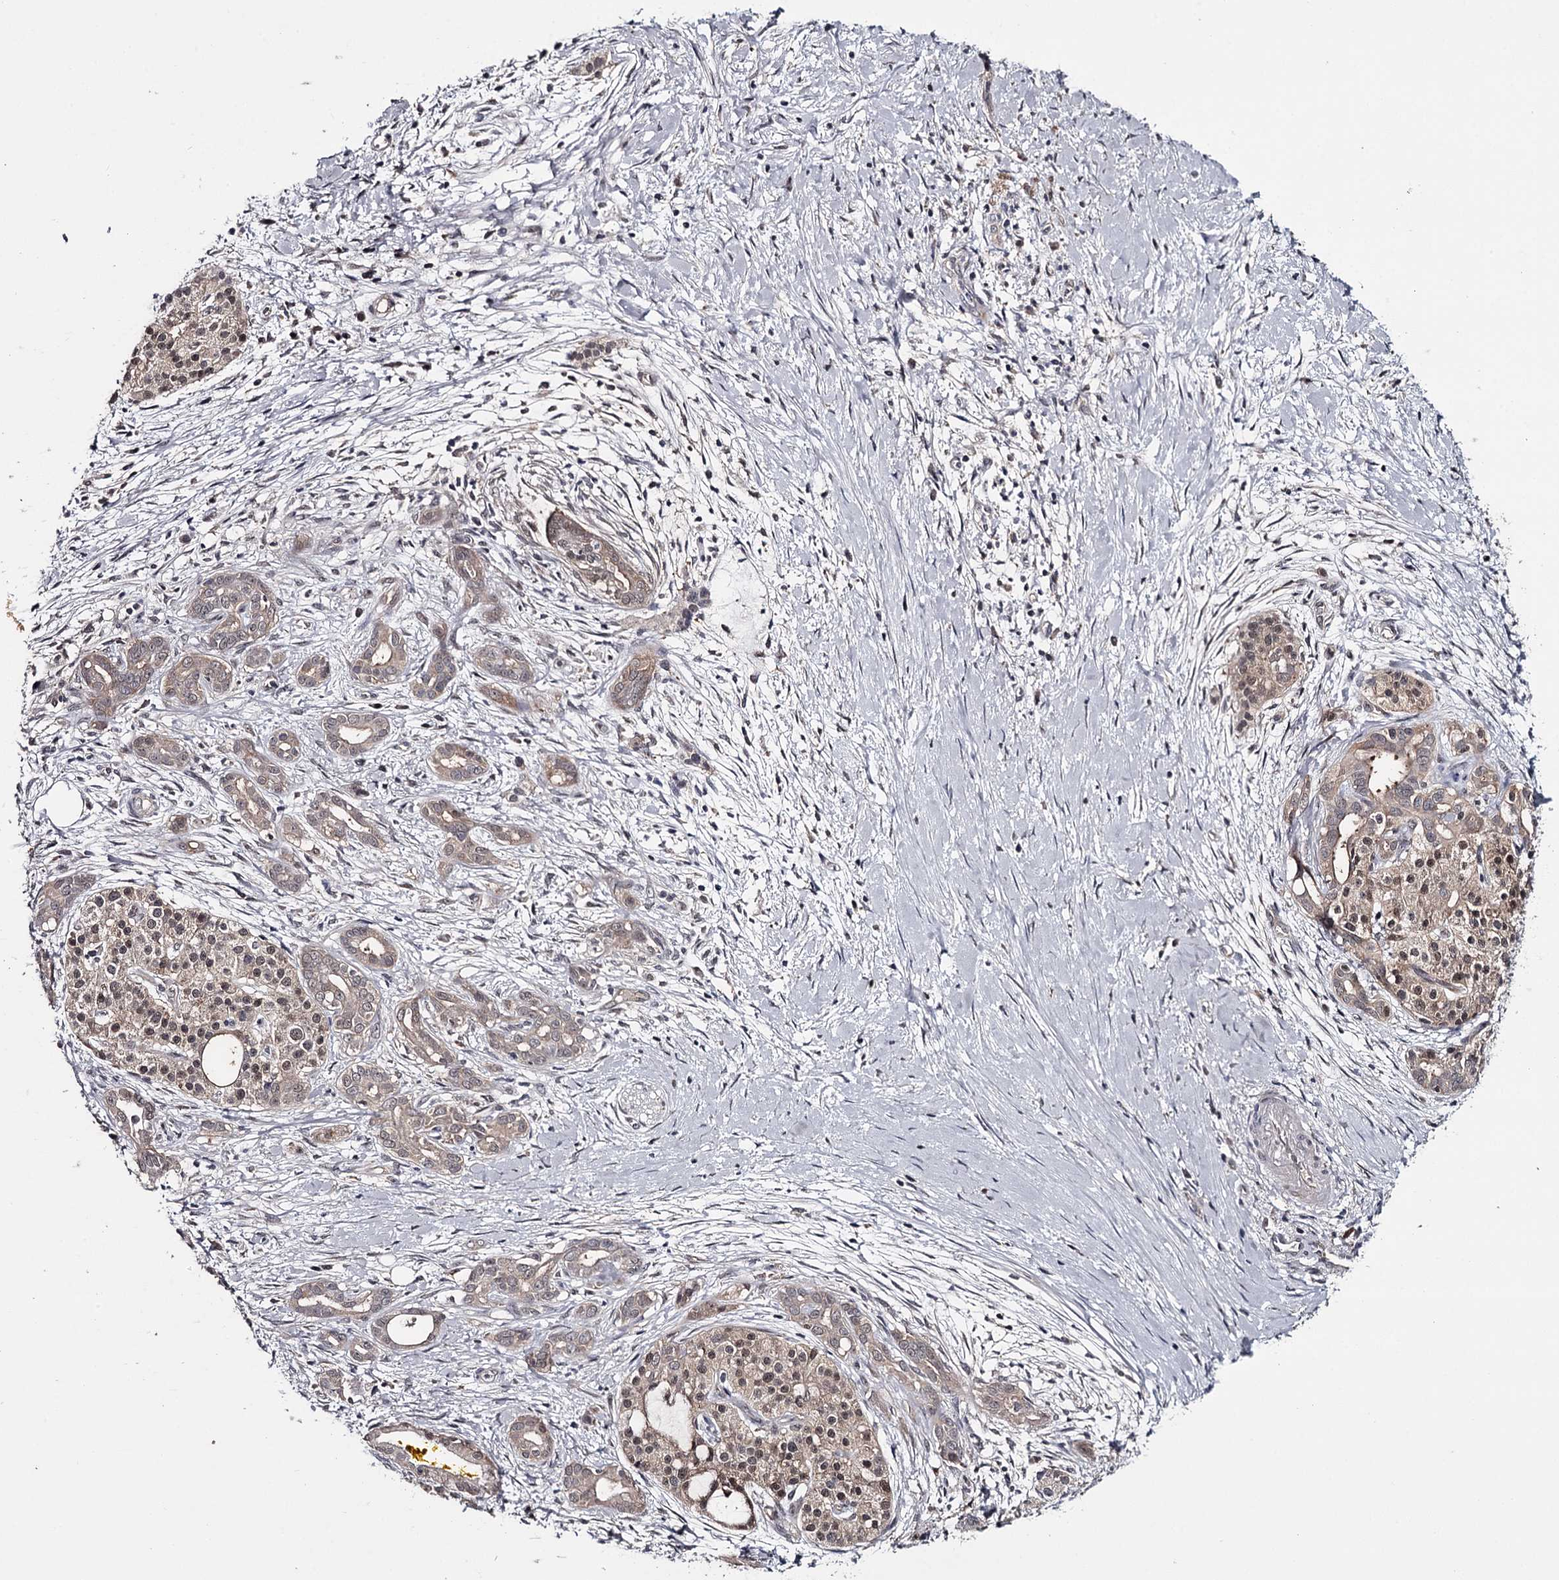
{"staining": {"intensity": "weak", "quantity": "<25%", "location": "nuclear"}, "tissue": "pancreatic cancer", "cell_type": "Tumor cells", "image_type": "cancer", "snomed": [{"axis": "morphology", "description": "Adenocarcinoma, NOS"}, {"axis": "topography", "description": "Pancreas"}], "caption": "This is an IHC micrograph of adenocarcinoma (pancreatic). There is no expression in tumor cells.", "gene": "GTSF1", "patient": {"sex": "male", "age": 58}}